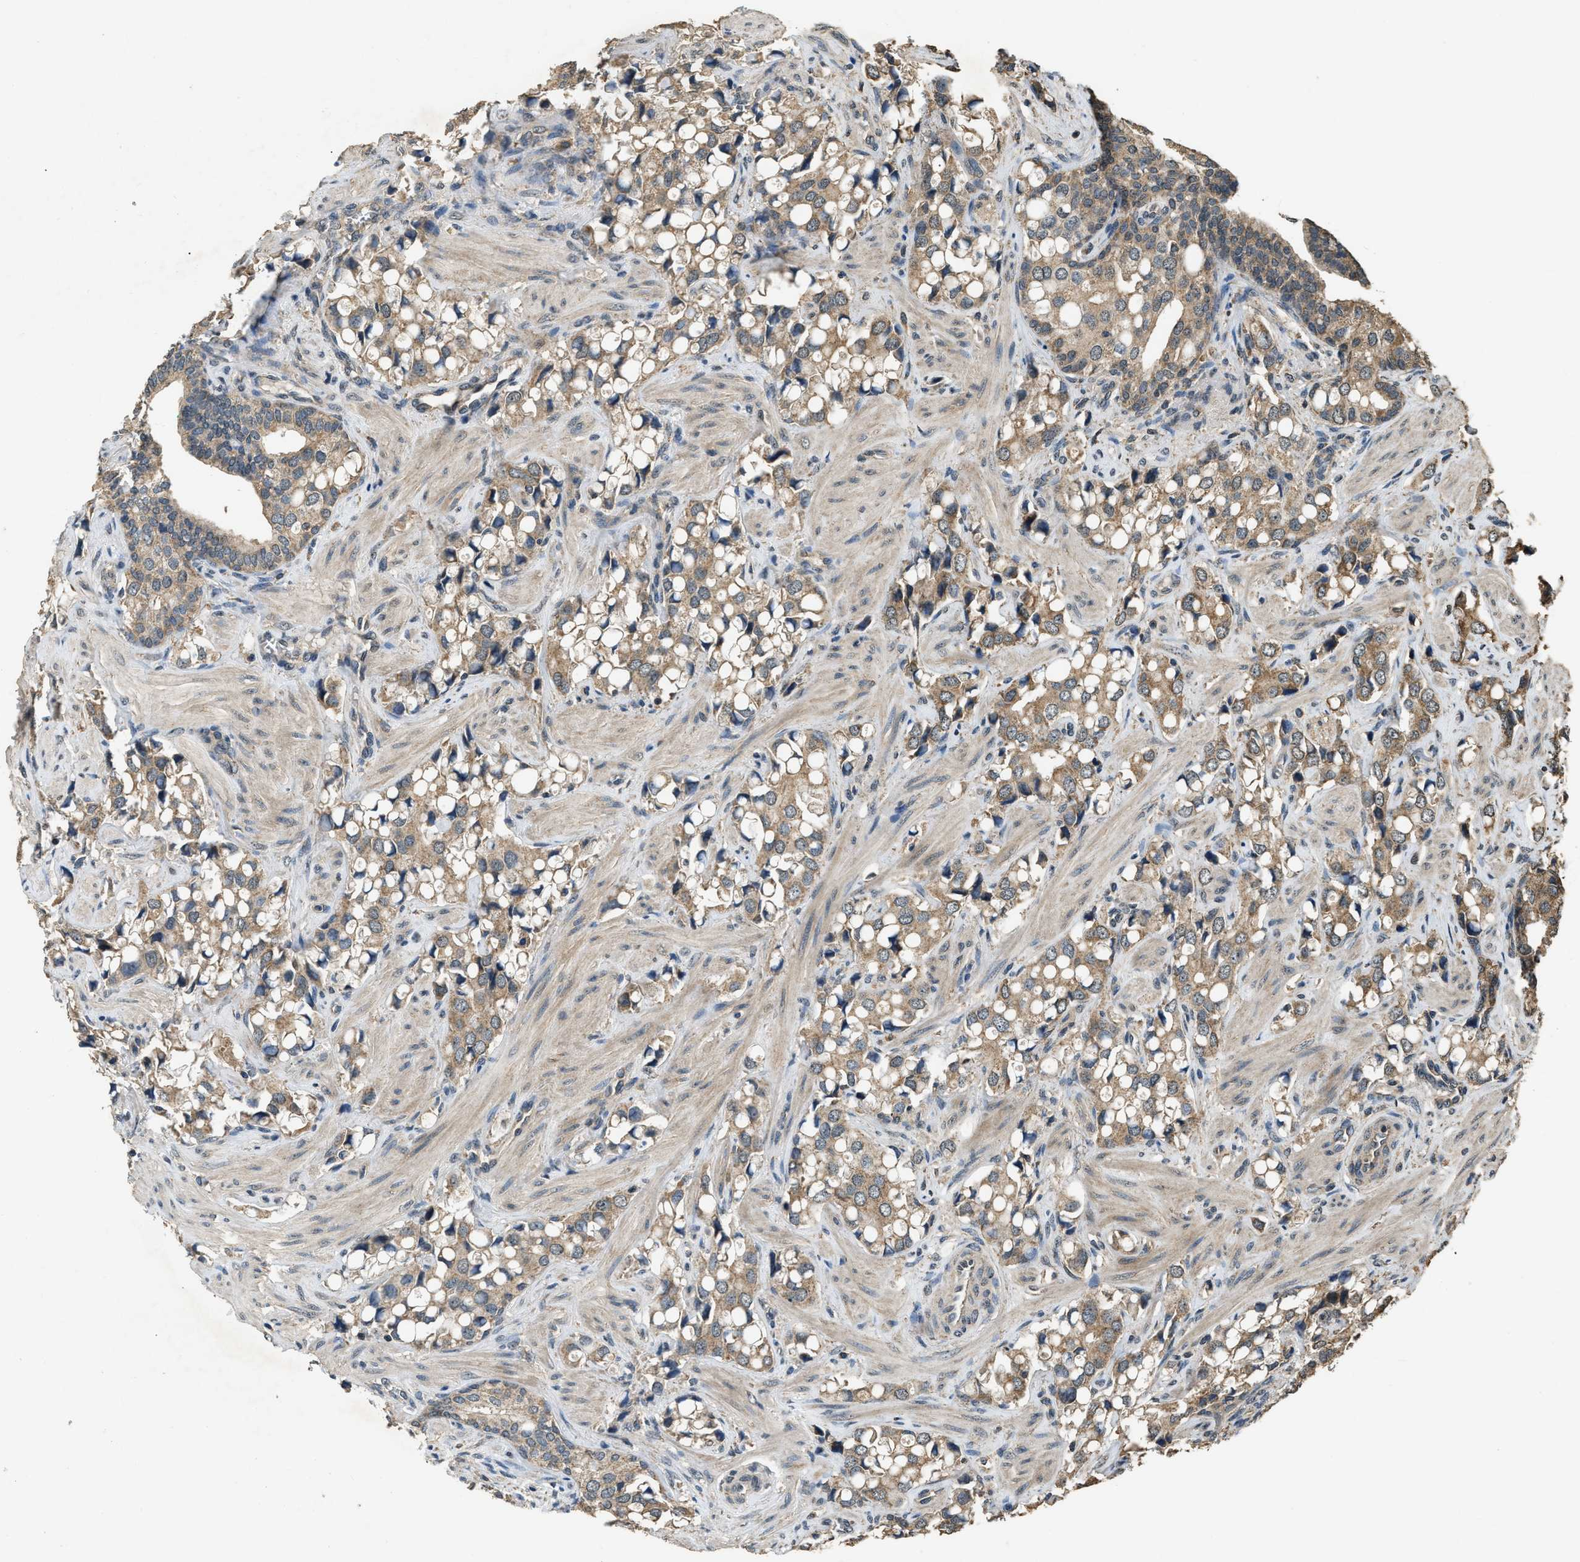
{"staining": {"intensity": "weak", "quantity": ">75%", "location": "cytoplasmic/membranous"}, "tissue": "prostate cancer", "cell_type": "Tumor cells", "image_type": "cancer", "snomed": [{"axis": "morphology", "description": "Adenocarcinoma, High grade"}, {"axis": "topography", "description": "Prostate"}], "caption": "Prostate adenocarcinoma (high-grade) stained with DAB (3,3'-diaminobenzidine) IHC demonstrates low levels of weak cytoplasmic/membranous staining in approximately >75% of tumor cells. Ihc stains the protein in brown and the nuclei are stained blue.", "gene": "DENND6B", "patient": {"sex": "male", "age": 52}}